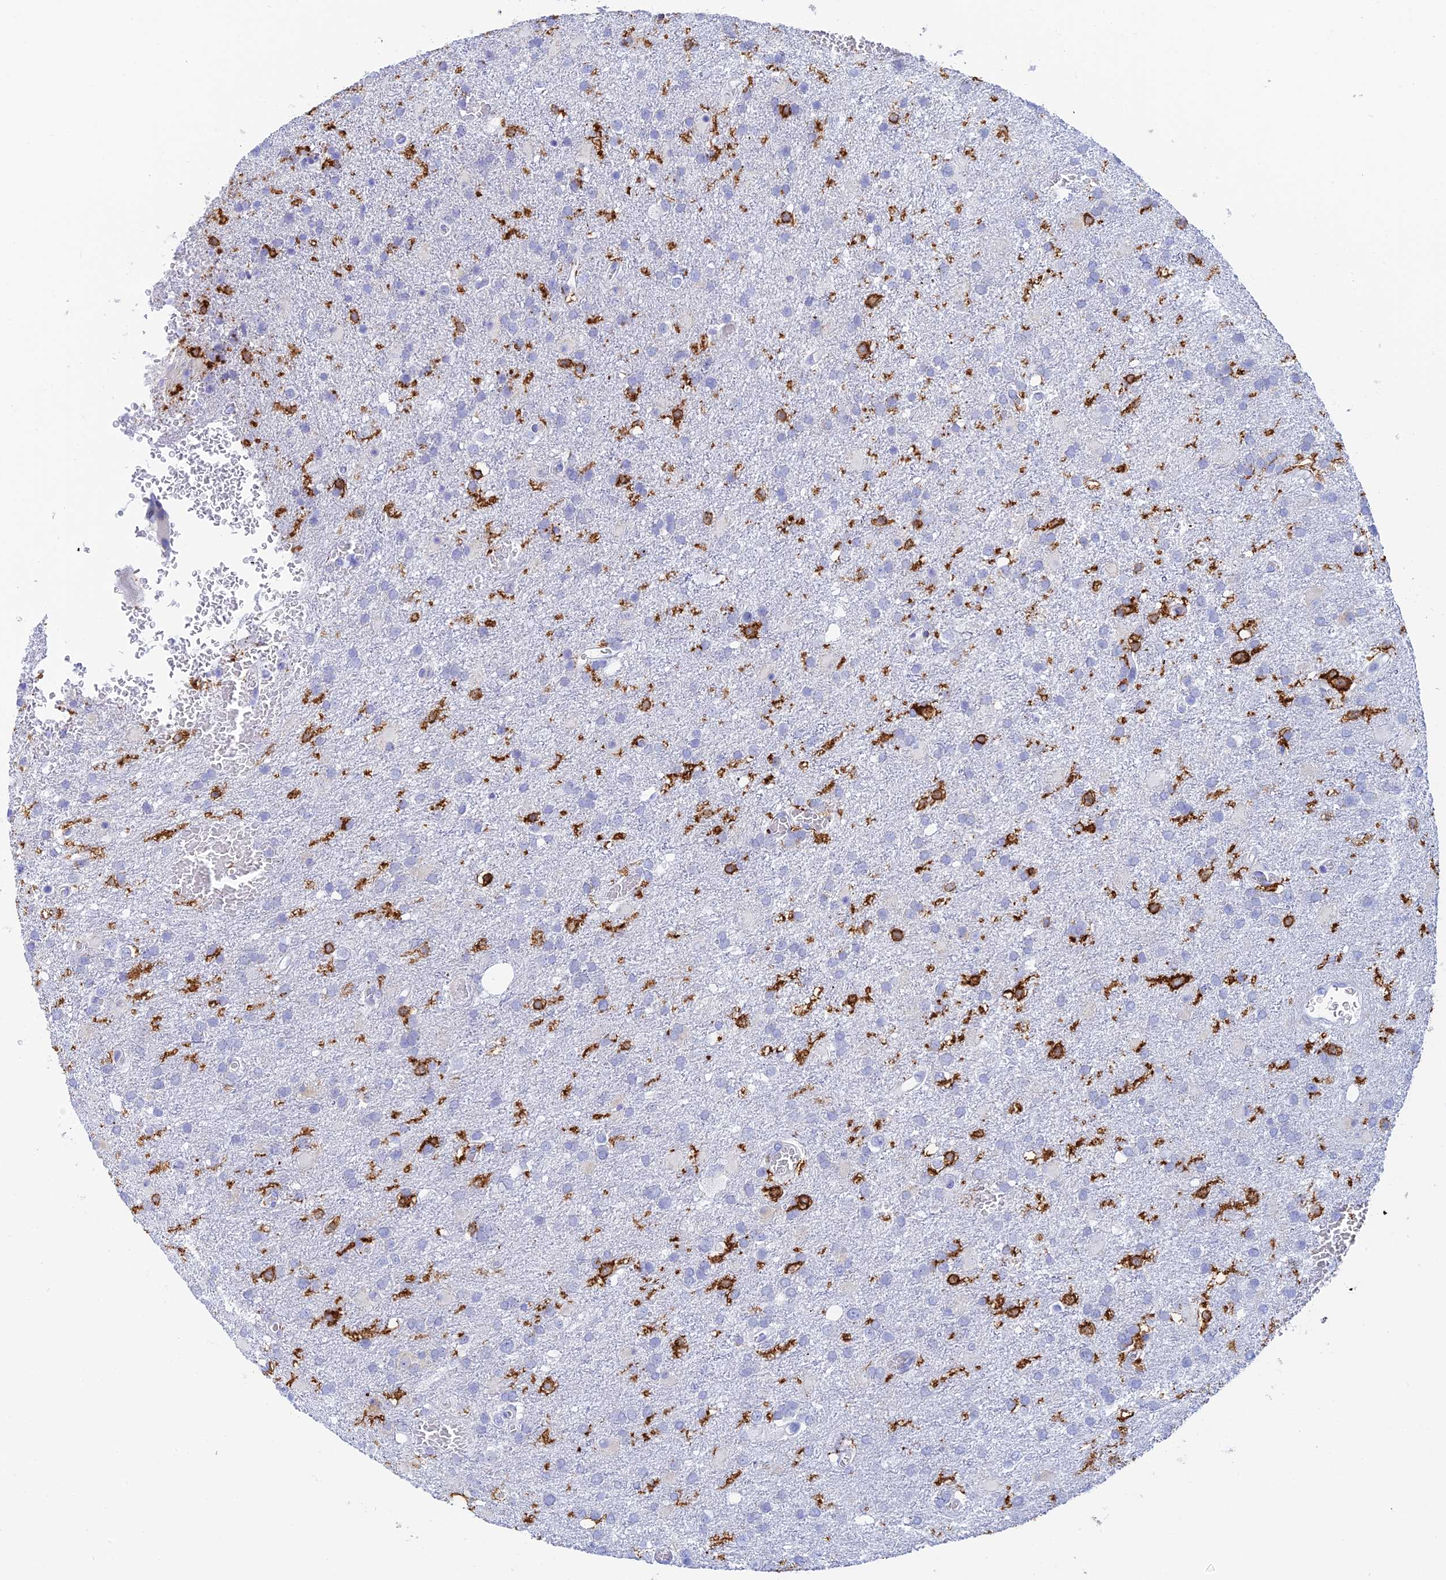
{"staining": {"intensity": "negative", "quantity": "none", "location": "none"}, "tissue": "glioma", "cell_type": "Tumor cells", "image_type": "cancer", "snomed": [{"axis": "morphology", "description": "Glioma, malignant, High grade"}, {"axis": "topography", "description": "Brain"}], "caption": "Protein analysis of malignant glioma (high-grade) displays no significant staining in tumor cells.", "gene": "CEP152", "patient": {"sex": "female", "age": 74}}